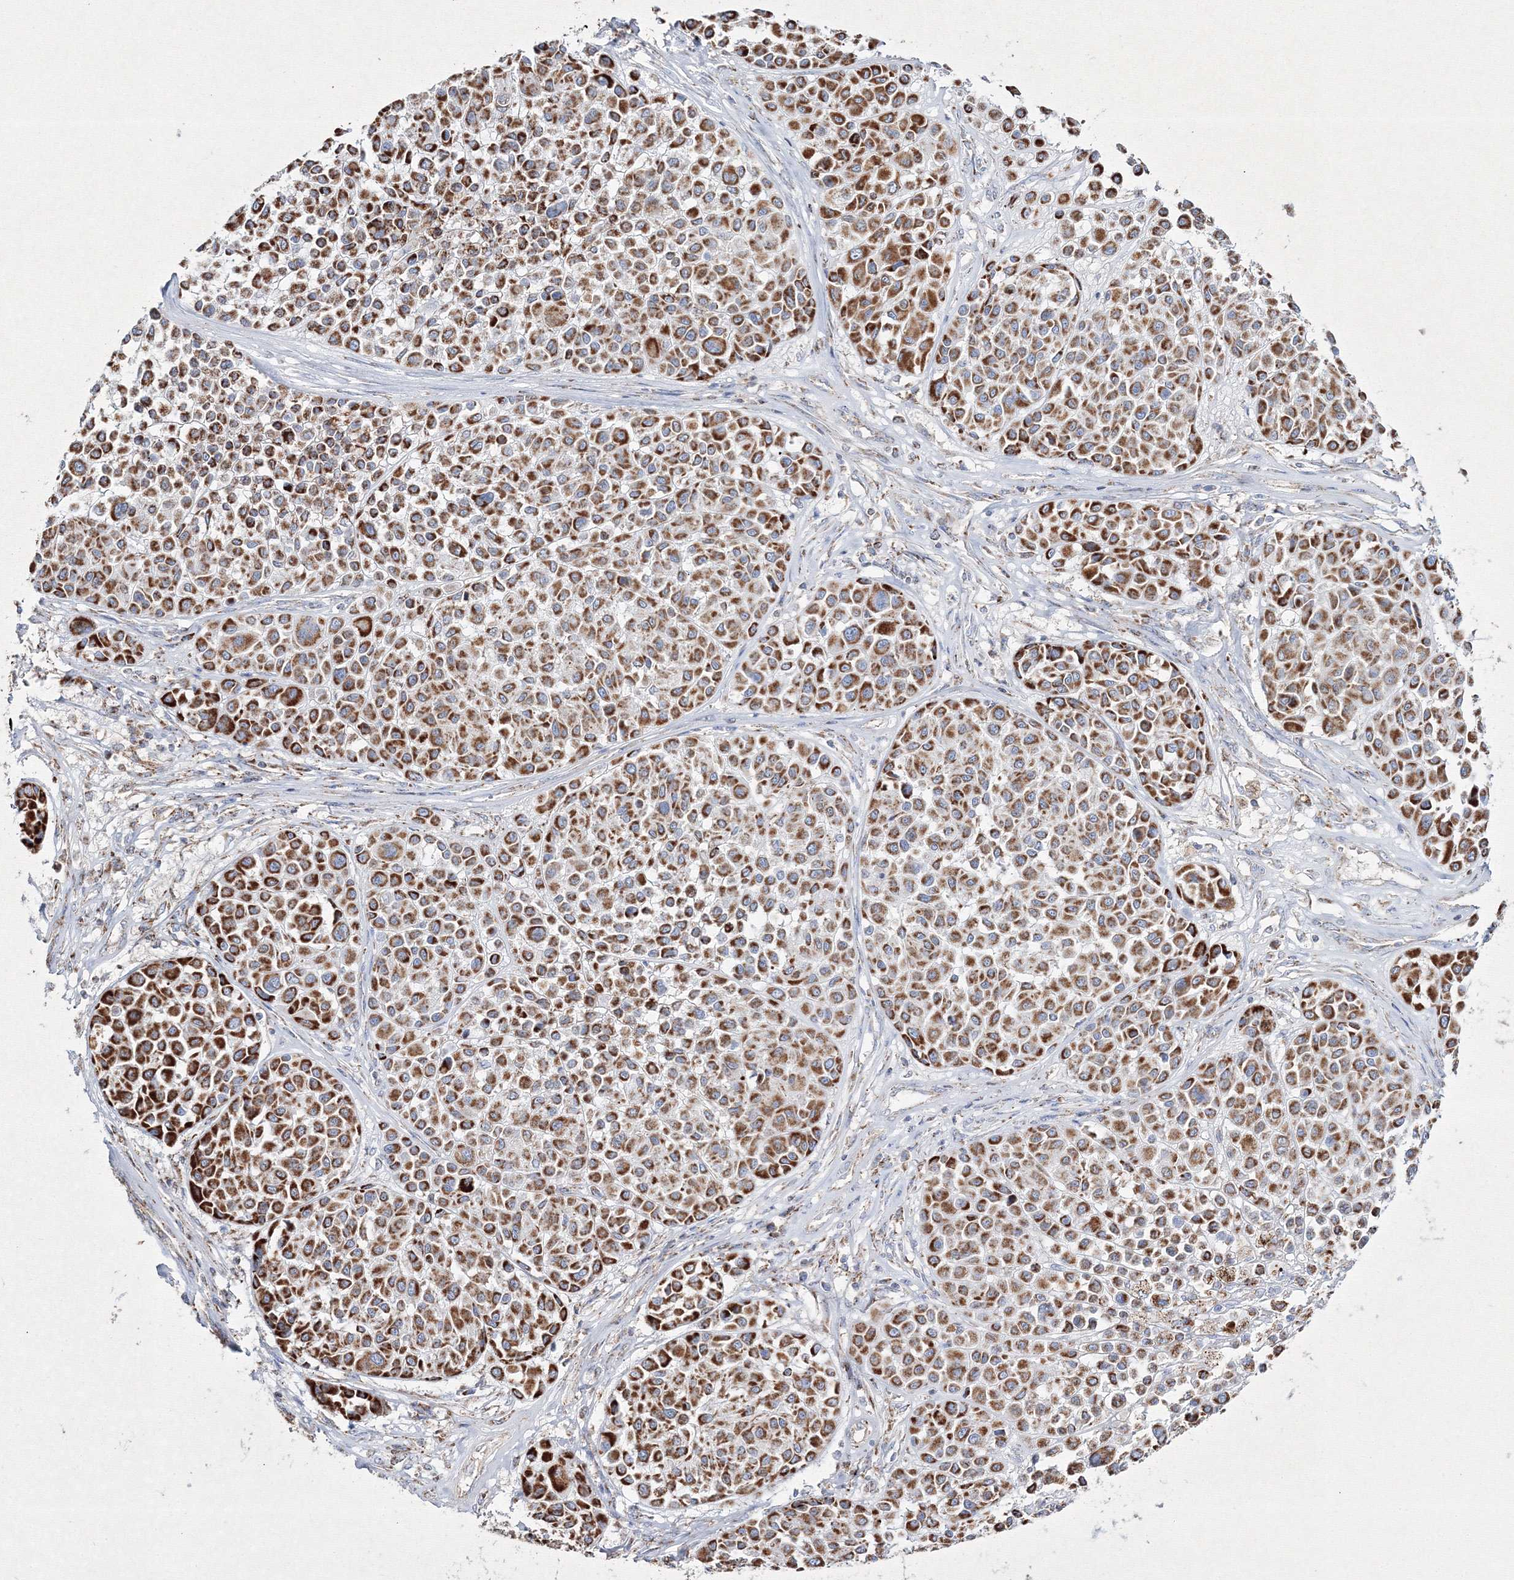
{"staining": {"intensity": "moderate", "quantity": ">75%", "location": "cytoplasmic/membranous"}, "tissue": "melanoma", "cell_type": "Tumor cells", "image_type": "cancer", "snomed": [{"axis": "morphology", "description": "Malignant melanoma, Metastatic site"}, {"axis": "topography", "description": "Soft tissue"}], "caption": "A micrograph showing moderate cytoplasmic/membranous expression in approximately >75% of tumor cells in melanoma, as visualized by brown immunohistochemical staining.", "gene": "IGSF9", "patient": {"sex": "male", "age": 41}}